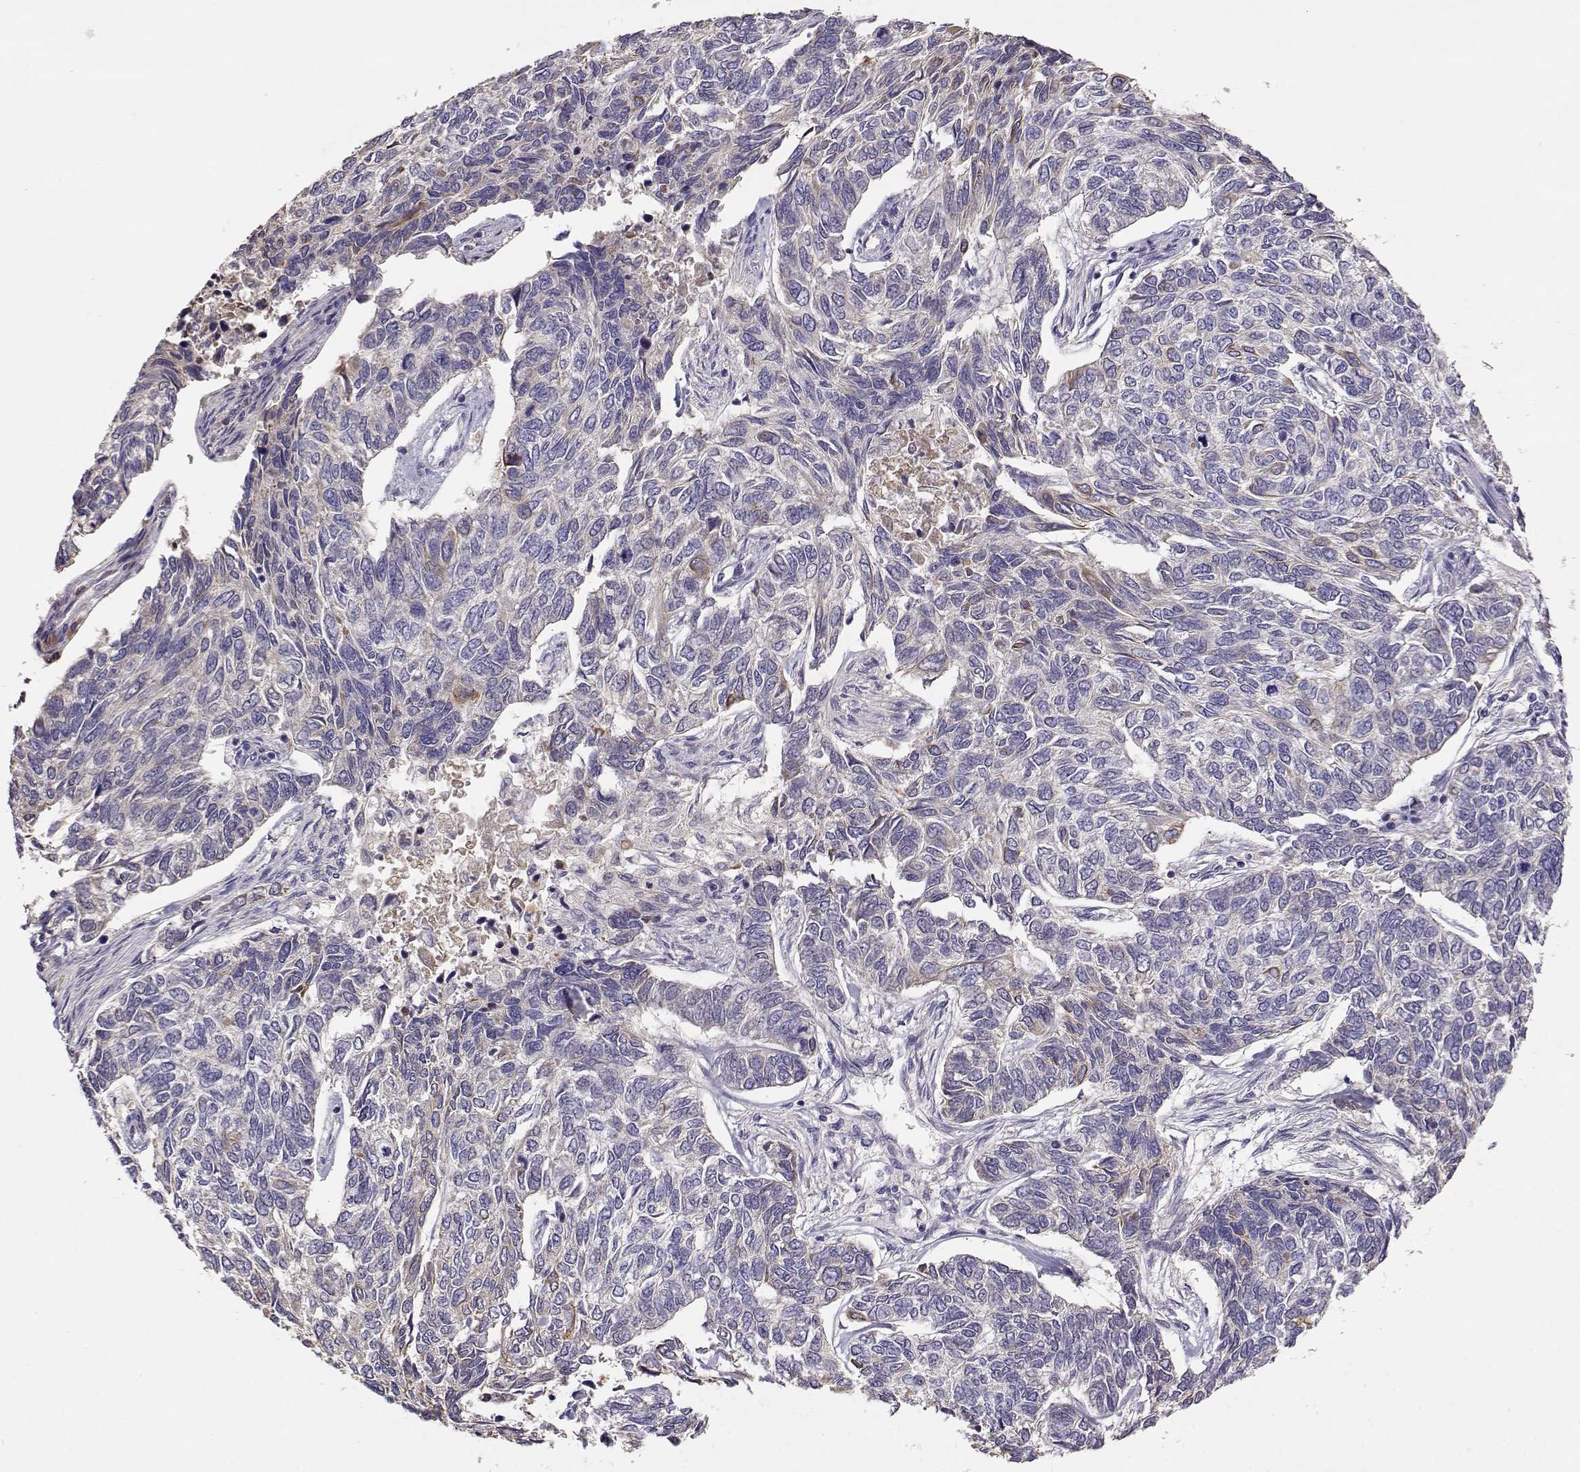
{"staining": {"intensity": "moderate", "quantity": "<25%", "location": "cytoplasmic/membranous"}, "tissue": "skin cancer", "cell_type": "Tumor cells", "image_type": "cancer", "snomed": [{"axis": "morphology", "description": "Basal cell carcinoma"}, {"axis": "topography", "description": "Skin"}], "caption": "This is a histology image of IHC staining of skin cancer, which shows moderate expression in the cytoplasmic/membranous of tumor cells.", "gene": "TACR1", "patient": {"sex": "female", "age": 65}}